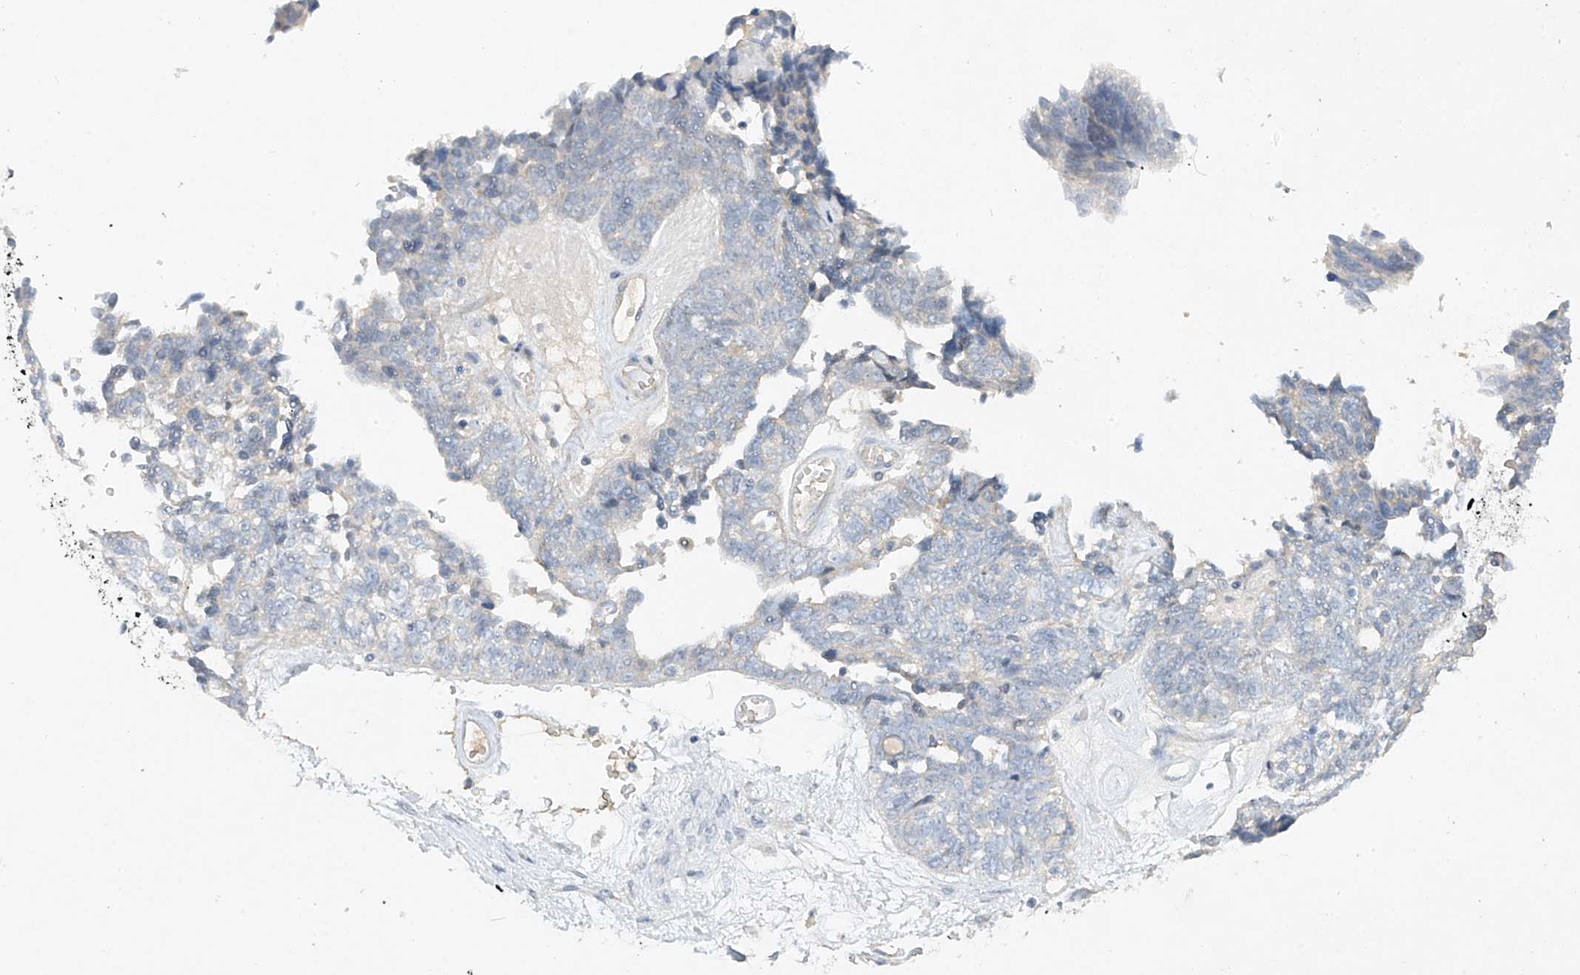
{"staining": {"intensity": "negative", "quantity": "none", "location": "none"}, "tissue": "ovarian cancer", "cell_type": "Tumor cells", "image_type": "cancer", "snomed": [{"axis": "morphology", "description": "Cystadenocarcinoma, serous, NOS"}, {"axis": "topography", "description": "Ovary"}], "caption": "Immunohistochemistry (IHC) micrograph of neoplastic tissue: human ovarian cancer (serous cystadenocarcinoma) stained with DAB (3,3'-diaminobenzidine) demonstrates no significant protein positivity in tumor cells.", "gene": "PRSS12", "patient": {"sex": "female", "age": 79}}